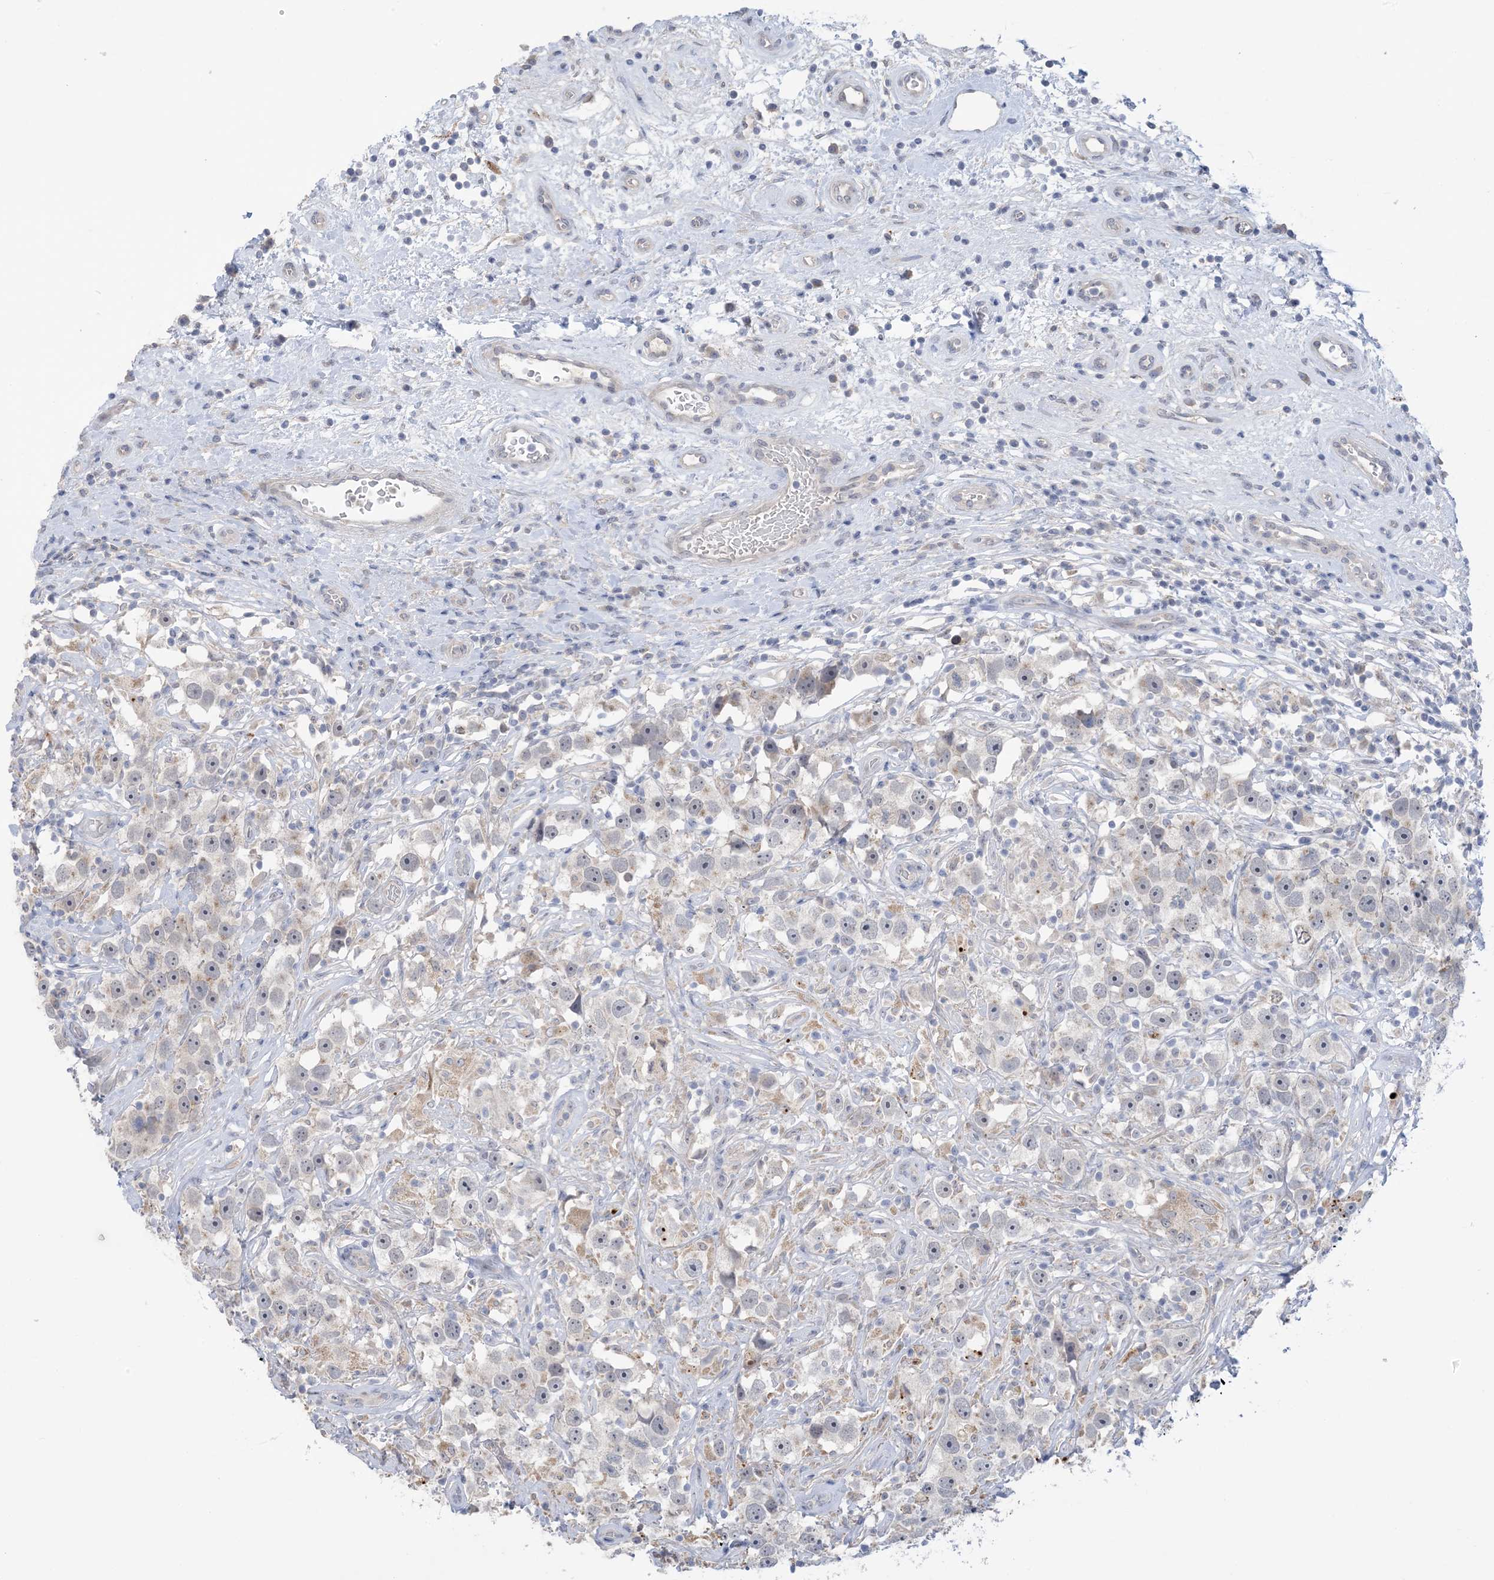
{"staining": {"intensity": "negative", "quantity": "none", "location": "none"}, "tissue": "testis cancer", "cell_type": "Tumor cells", "image_type": "cancer", "snomed": [{"axis": "morphology", "description": "Seminoma, NOS"}, {"axis": "topography", "description": "Testis"}], "caption": "Tumor cells show no significant expression in seminoma (testis).", "gene": "TTYH1", "patient": {"sex": "male", "age": 49}}